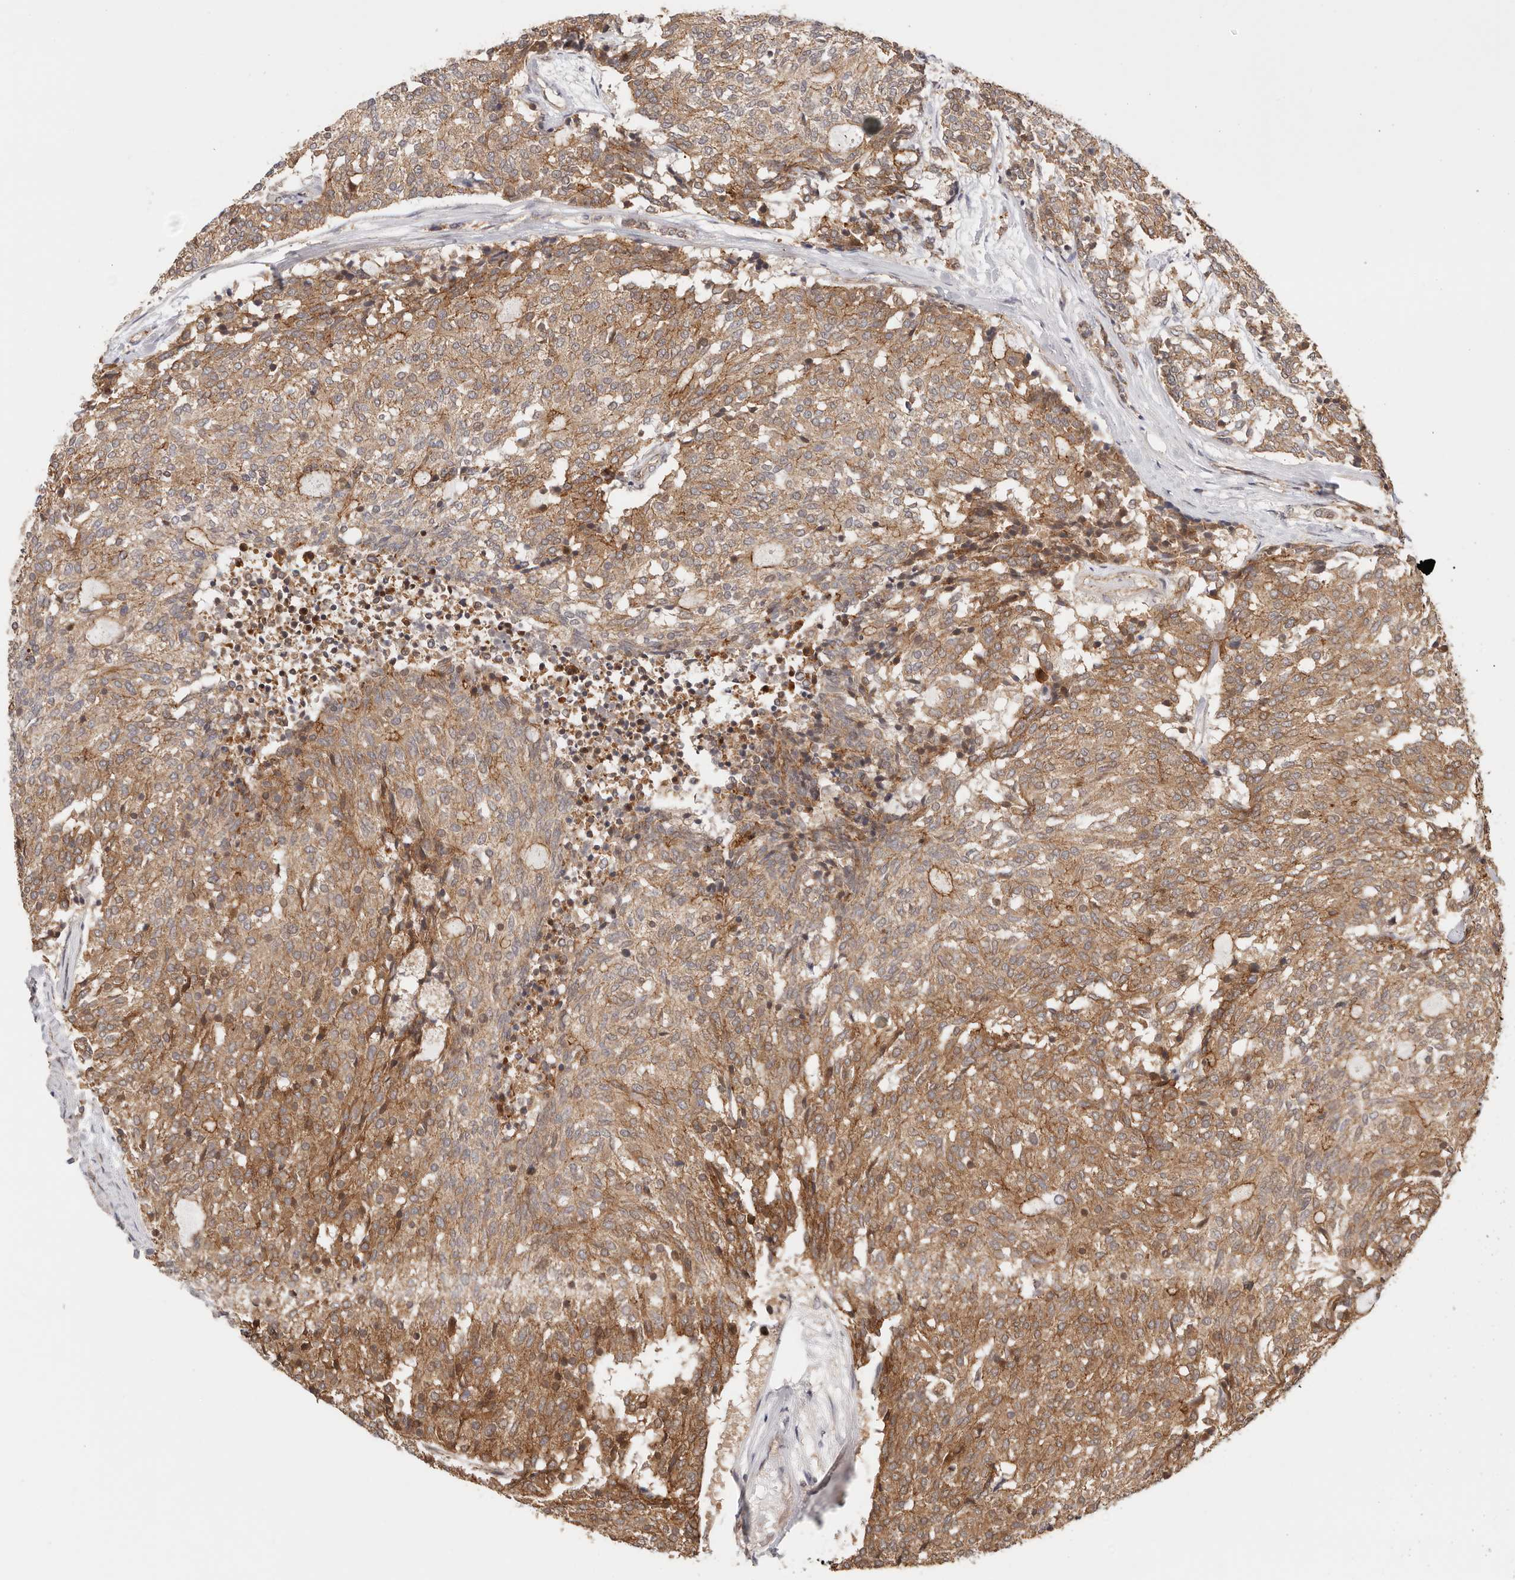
{"staining": {"intensity": "moderate", "quantity": ">75%", "location": "cytoplasmic/membranous"}, "tissue": "carcinoid", "cell_type": "Tumor cells", "image_type": "cancer", "snomed": [{"axis": "morphology", "description": "Carcinoid, malignant, NOS"}, {"axis": "topography", "description": "Pancreas"}], "caption": "IHC micrograph of neoplastic tissue: carcinoid stained using immunohistochemistry (IHC) exhibits medium levels of moderate protein expression localized specifically in the cytoplasmic/membranous of tumor cells, appearing as a cytoplasmic/membranous brown color.", "gene": "AFDN", "patient": {"sex": "female", "age": 54}}